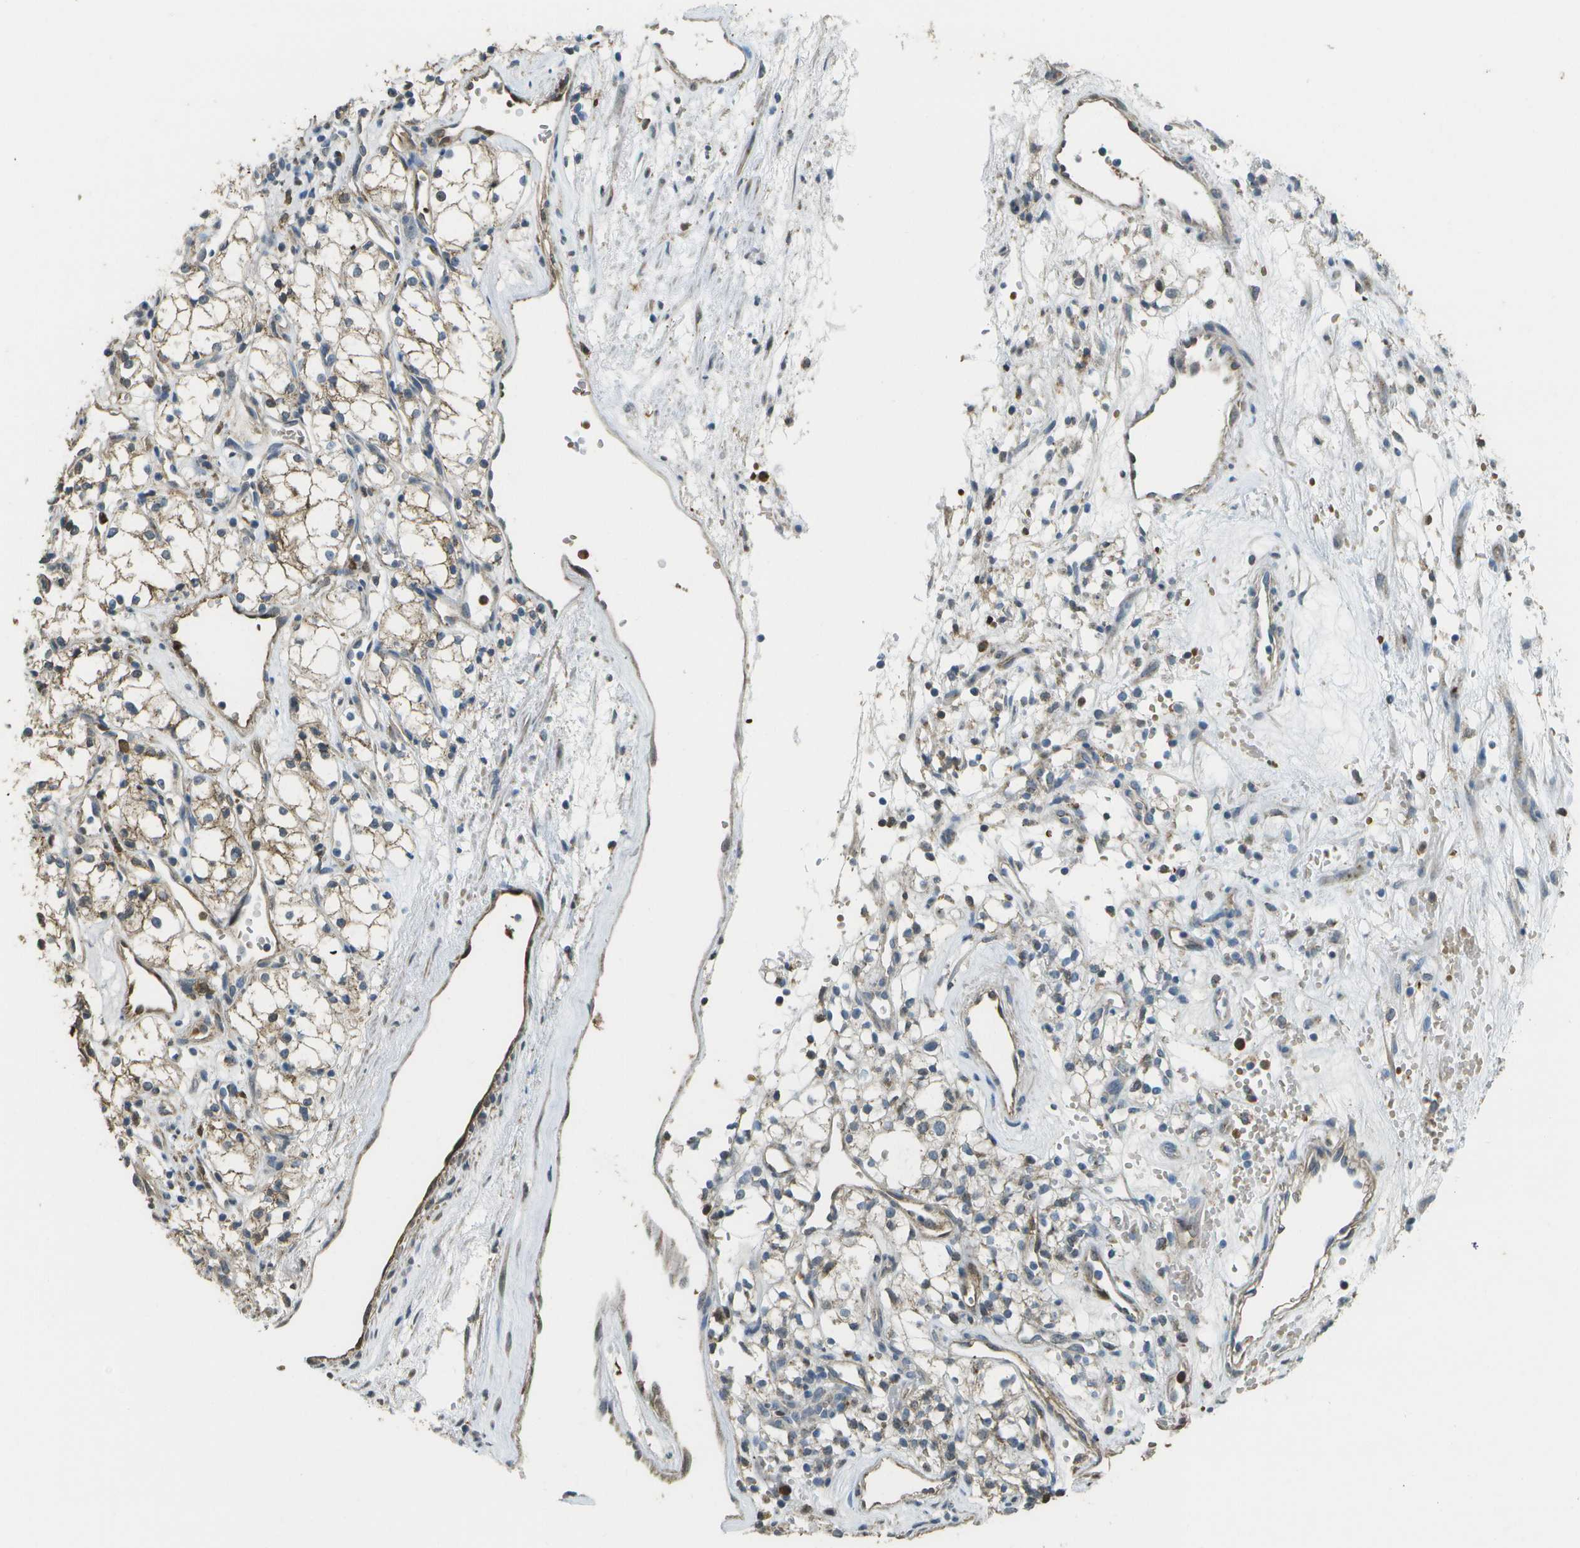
{"staining": {"intensity": "weak", "quantity": "<25%", "location": "cytoplasmic/membranous"}, "tissue": "renal cancer", "cell_type": "Tumor cells", "image_type": "cancer", "snomed": [{"axis": "morphology", "description": "Adenocarcinoma, NOS"}, {"axis": "topography", "description": "Kidney"}], "caption": "DAB (3,3'-diaminobenzidine) immunohistochemical staining of human renal cancer (adenocarcinoma) reveals no significant positivity in tumor cells. (IHC, brightfield microscopy, high magnification).", "gene": "CACHD1", "patient": {"sex": "male", "age": 59}}